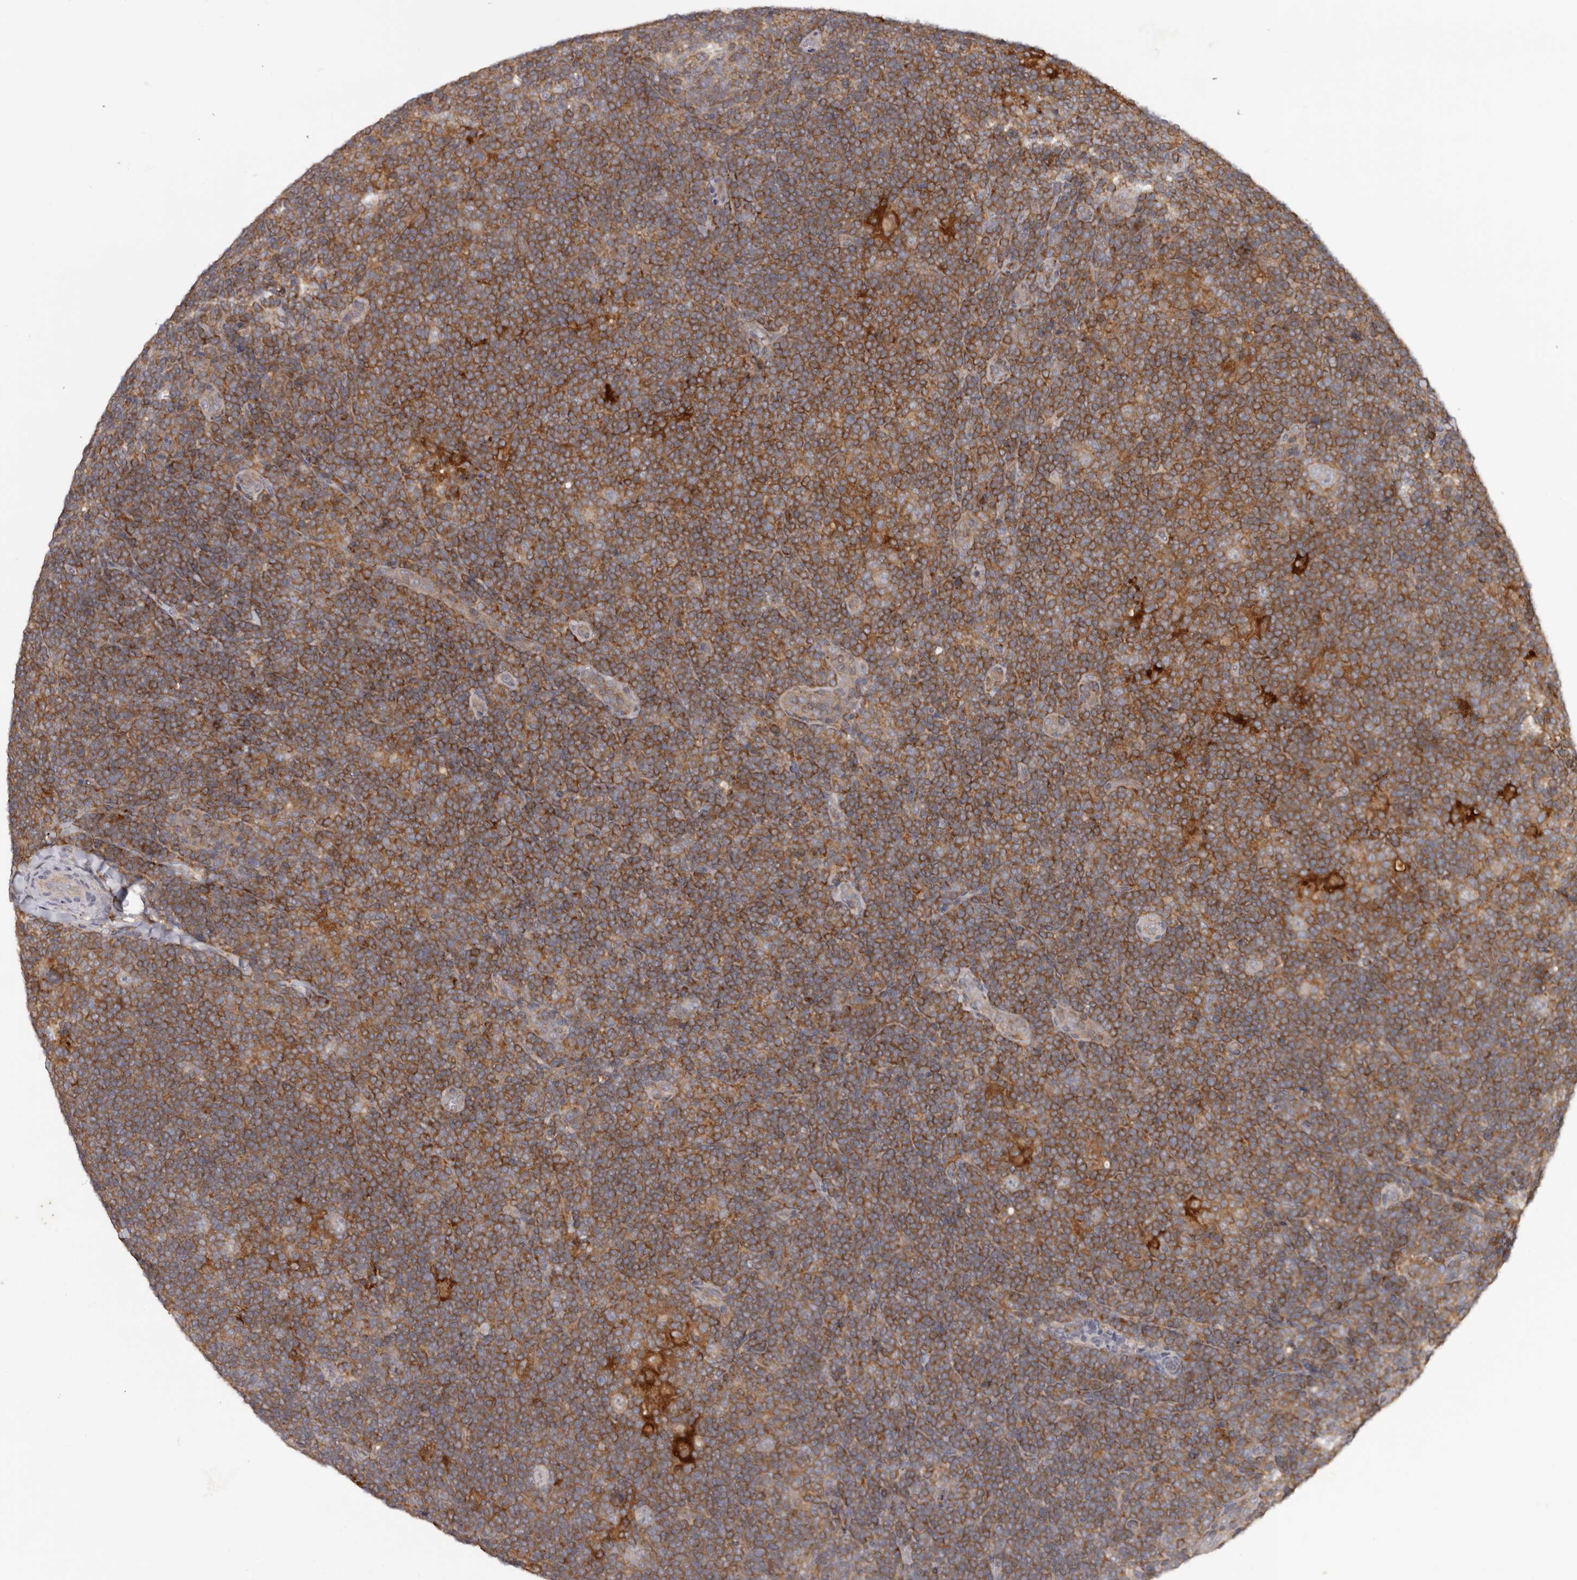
{"staining": {"intensity": "negative", "quantity": "none", "location": "none"}, "tissue": "lymphoma", "cell_type": "Tumor cells", "image_type": "cancer", "snomed": [{"axis": "morphology", "description": "Hodgkin's disease, NOS"}, {"axis": "topography", "description": "Lymph node"}], "caption": "Immunohistochemical staining of human lymphoma displays no significant positivity in tumor cells.", "gene": "ANKRD44", "patient": {"sex": "female", "age": 57}}